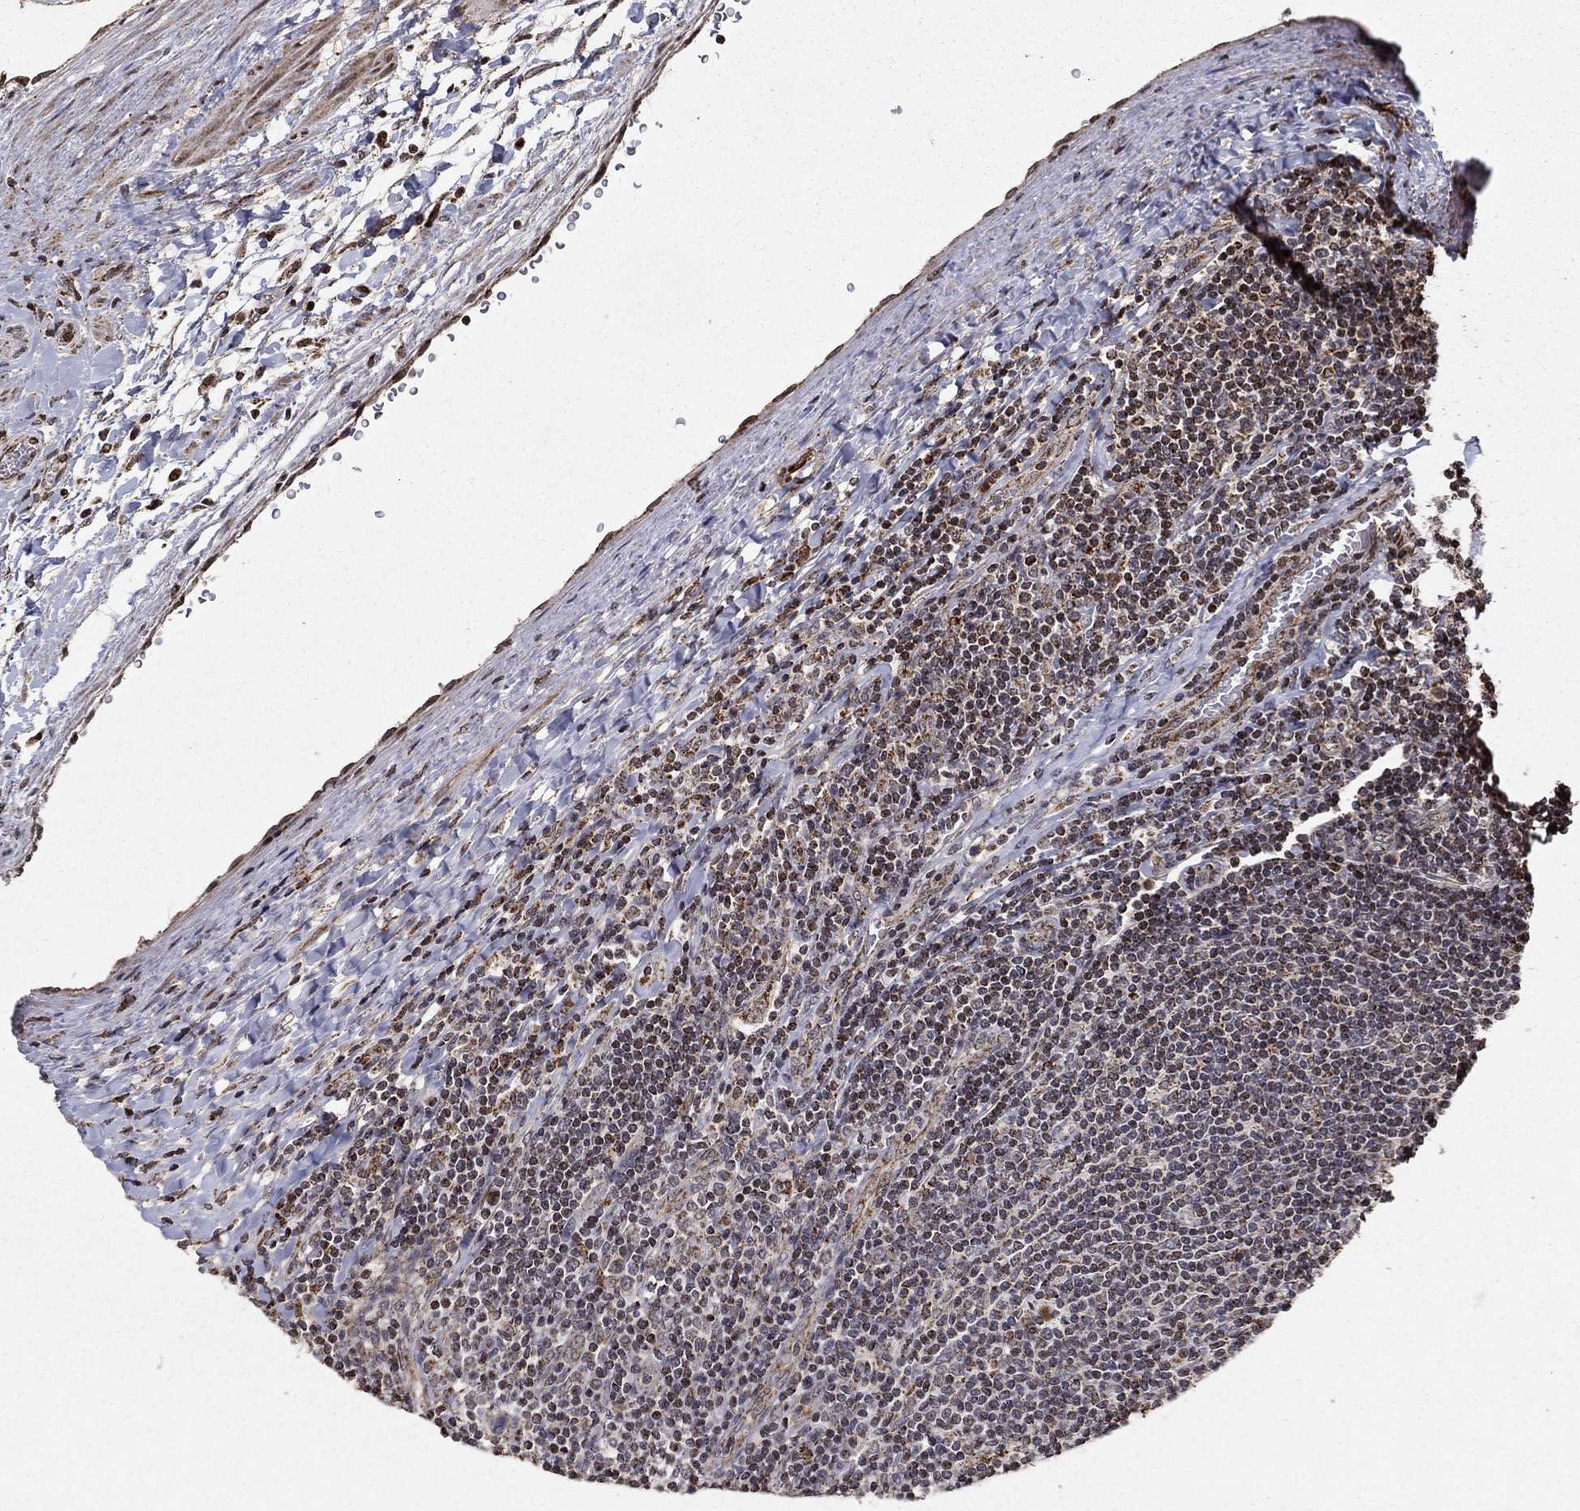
{"staining": {"intensity": "strong", "quantity": ">75%", "location": "cytoplasmic/membranous"}, "tissue": "lymphoma", "cell_type": "Tumor cells", "image_type": "cancer", "snomed": [{"axis": "morphology", "description": "Hodgkin's disease, NOS"}, {"axis": "topography", "description": "Lymph node"}], "caption": "IHC (DAB (3,3'-diaminobenzidine)) staining of Hodgkin's disease shows strong cytoplasmic/membranous protein positivity in about >75% of tumor cells.", "gene": "ACOT13", "patient": {"sex": "male", "age": 40}}